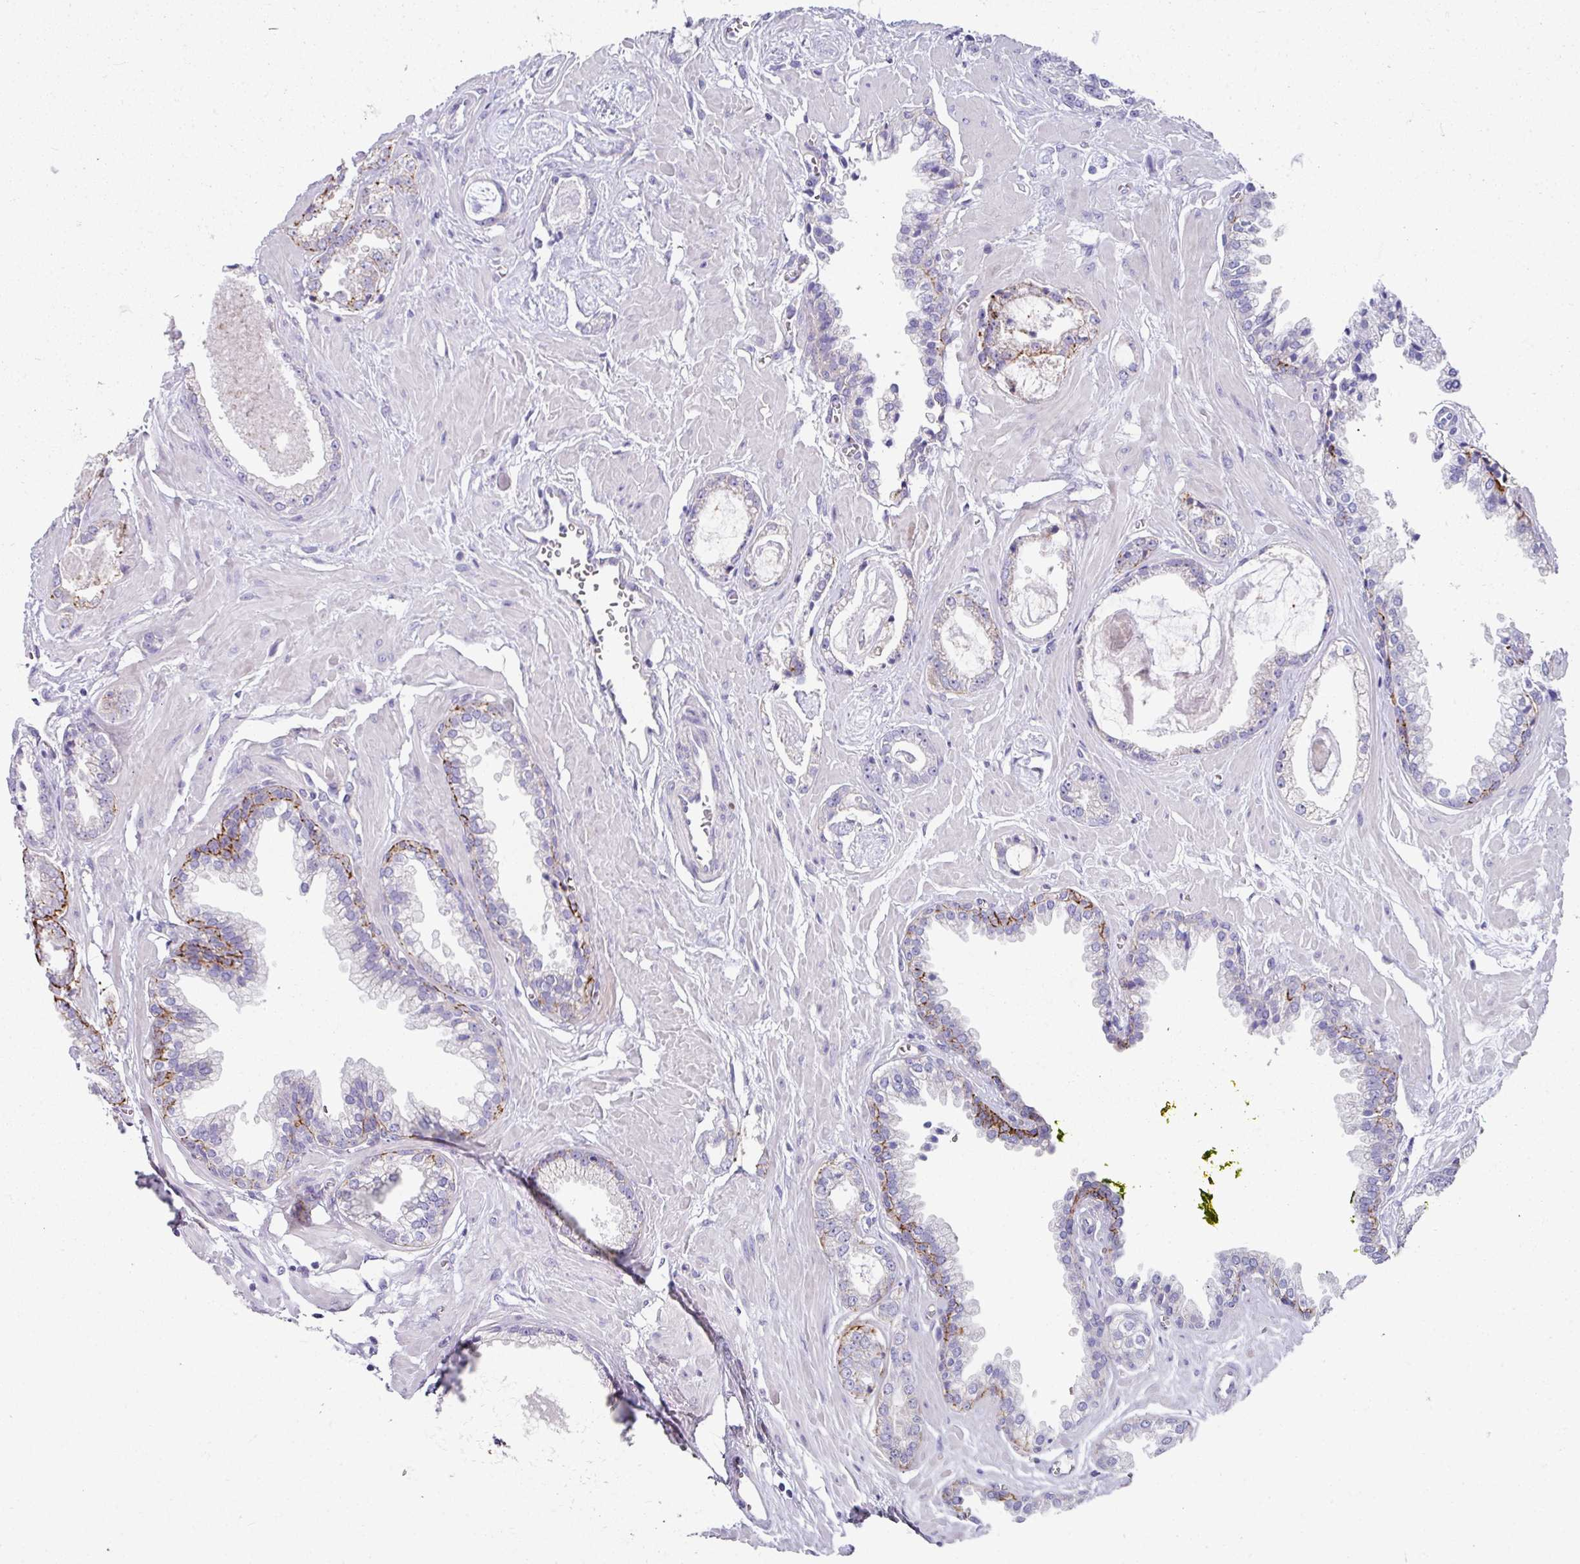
{"staining": {"intensity": "weak", "quantity": "<25%", "location": "cytoplasmic/membranous"}, "tissue": "prostate cancer", "cell_type": "Tumor cells", "image_type": "cancer", "snomed": [{"axis": "morphology", "description": "Adenocarcinoma, Low grade"}, {"axis": "topography", "description": "Prostate"}], "caption": "This is a image of immunohistochemistry (IHC) staining of adenocarcinoma (low-grade) (prostate), which shows no staining in tumor cells.", "gene": "CLDN1", "patient": {"sex": "male", "age": 60}}